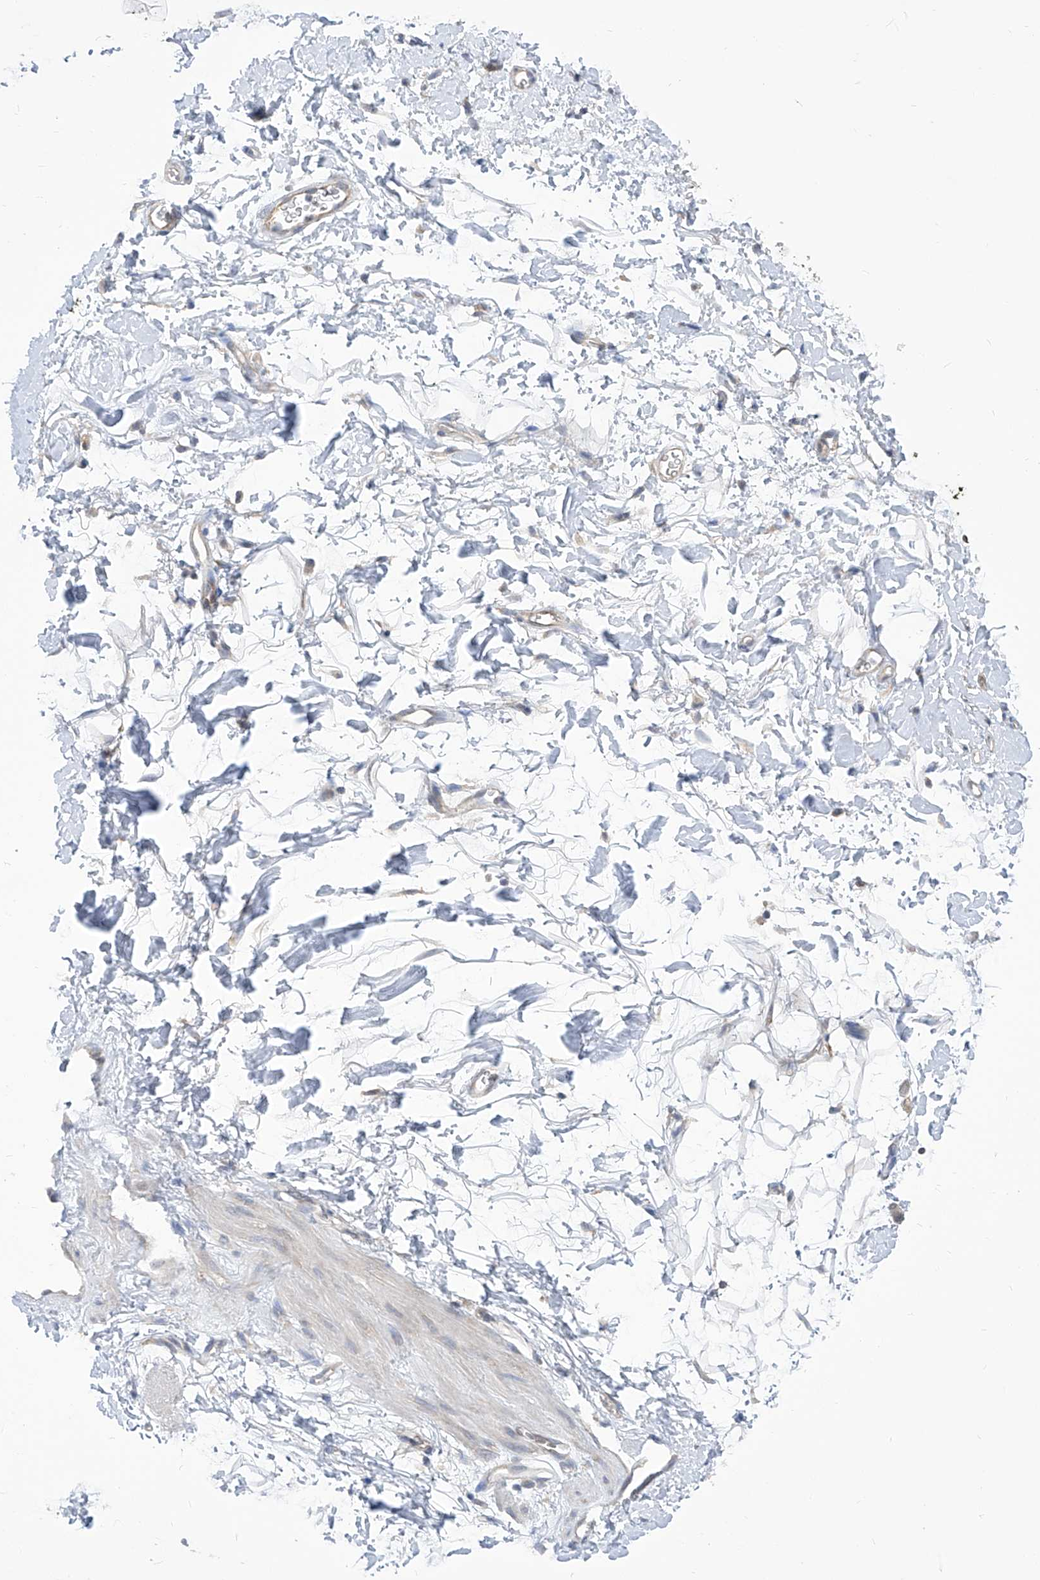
{"staining": {"intensity": "weak", "quantity": ">75%", "location": "cytoplasmic/membranous"}, "tissue": "adipose tissue", "cell_type": "Adipocytes", "image_type": "normal", "snomed": [{"axis": "morphology", "description": "Normal tissue, NOS"}, {"axis": "morphology", "description": "Adenocarcinoma, NOS"}, {"axis": "topography", "description": "Pancreas"}, {"axis": "topography", "description": "Peripheral nerve tissue"}], "caption": "This histopathology image exhibits immunohistochemistry staining of unremarkable human adipose tissue, with low weak cytoplasmic/membranous staining in about >75% of adipocytes.", "gene": "EIF3M", "patient": {"sex": "male", "age": 59}}